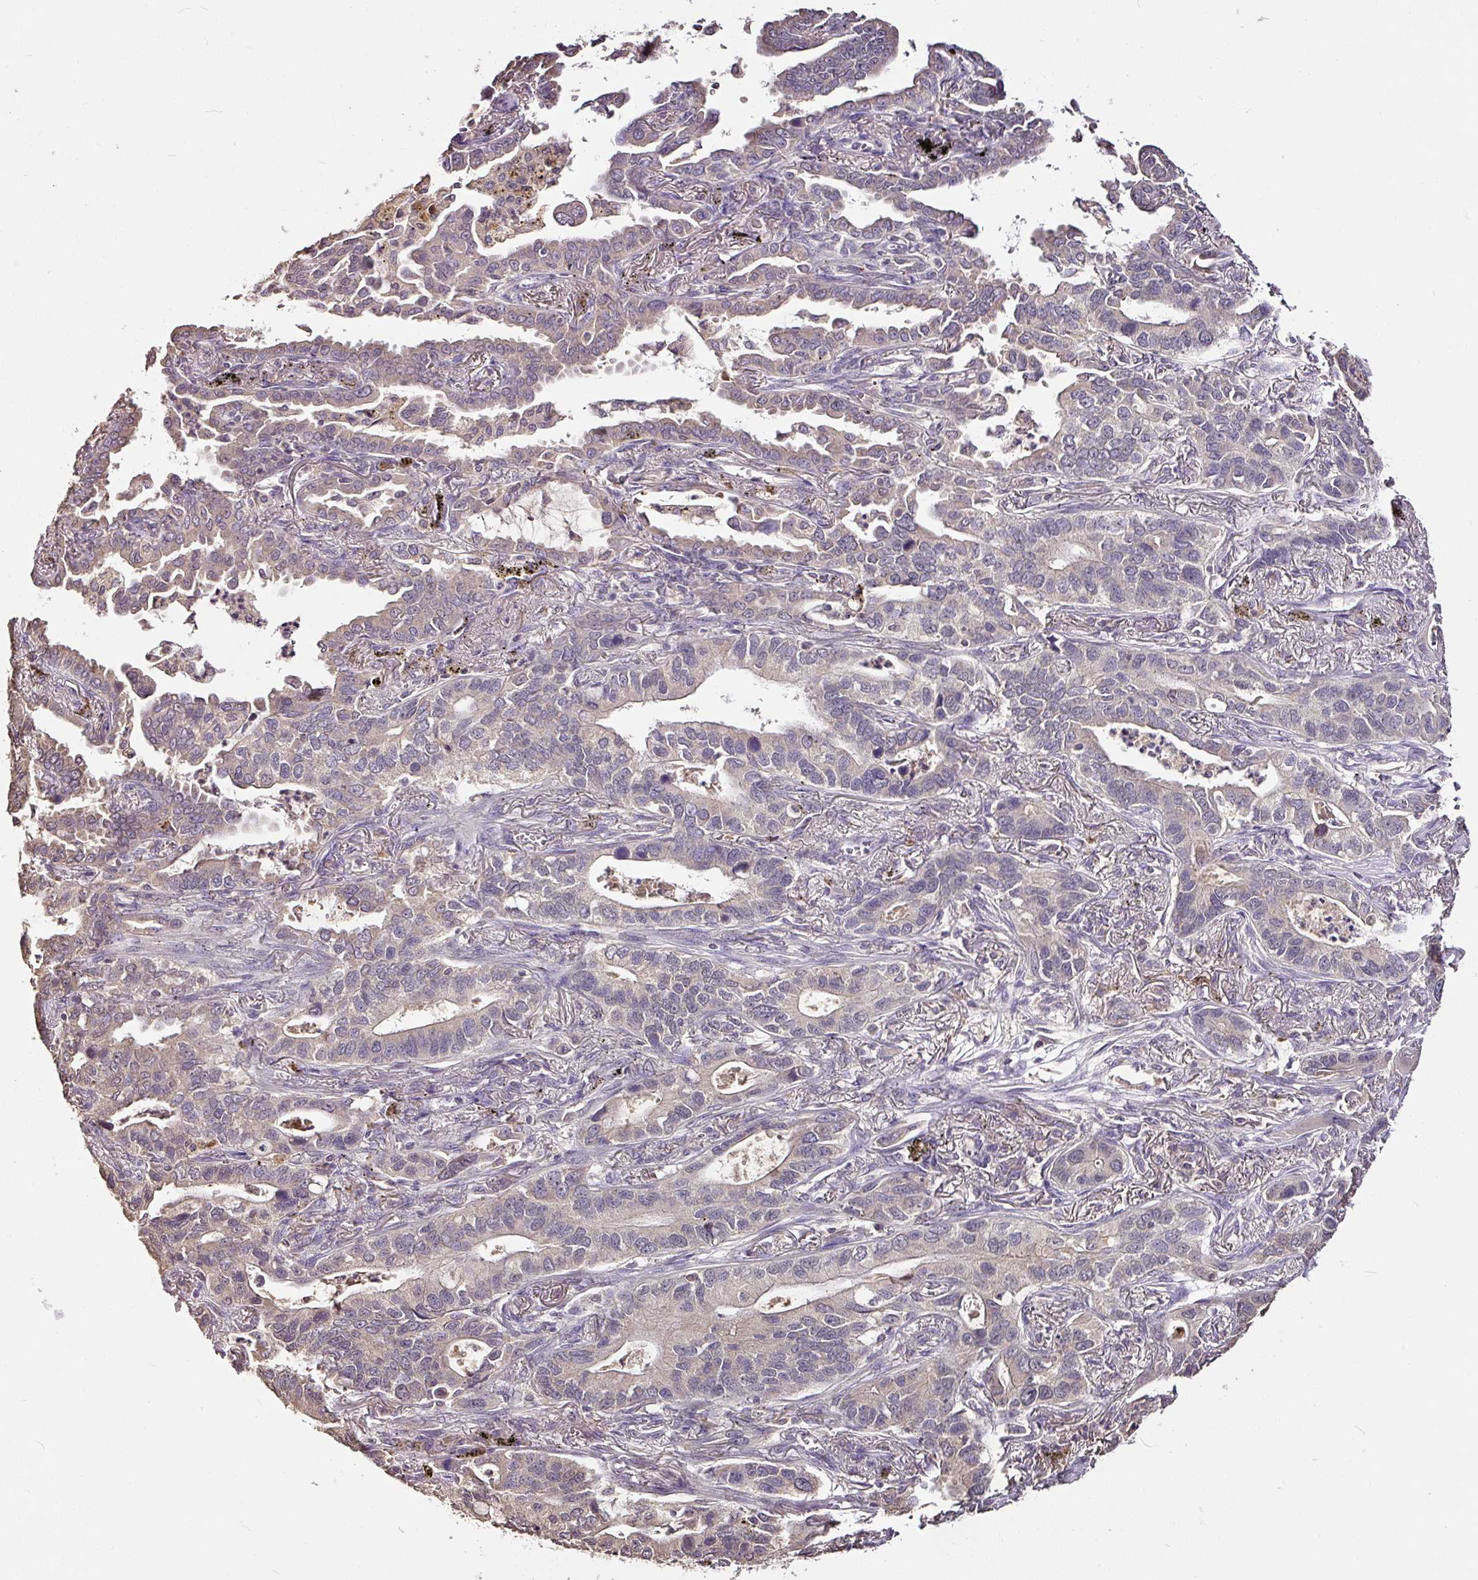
{"staining": {"intensity": "weak", "quantity": "25%-75%", "location": "cytoplasmic/membranous"}, "tissue": "lung cancer", "cell_type": "Tumor cells", "image_type": "cancer", "snomed": [{"axis": "morphology", "description": "Adenocarcinoma, NOS"}, {"axis": "topography", "description": "Lung"}], "caption": "Lung cancer stained with DAB (3,3'-diaminobenzidine) immunohistochemistry demonstrates low levels of weak cytoplasmic/membranous positivity in about 25%-75% of tumor cells.", "gene": "RPL38", "patient": {"sex": "male", "age": 67}}